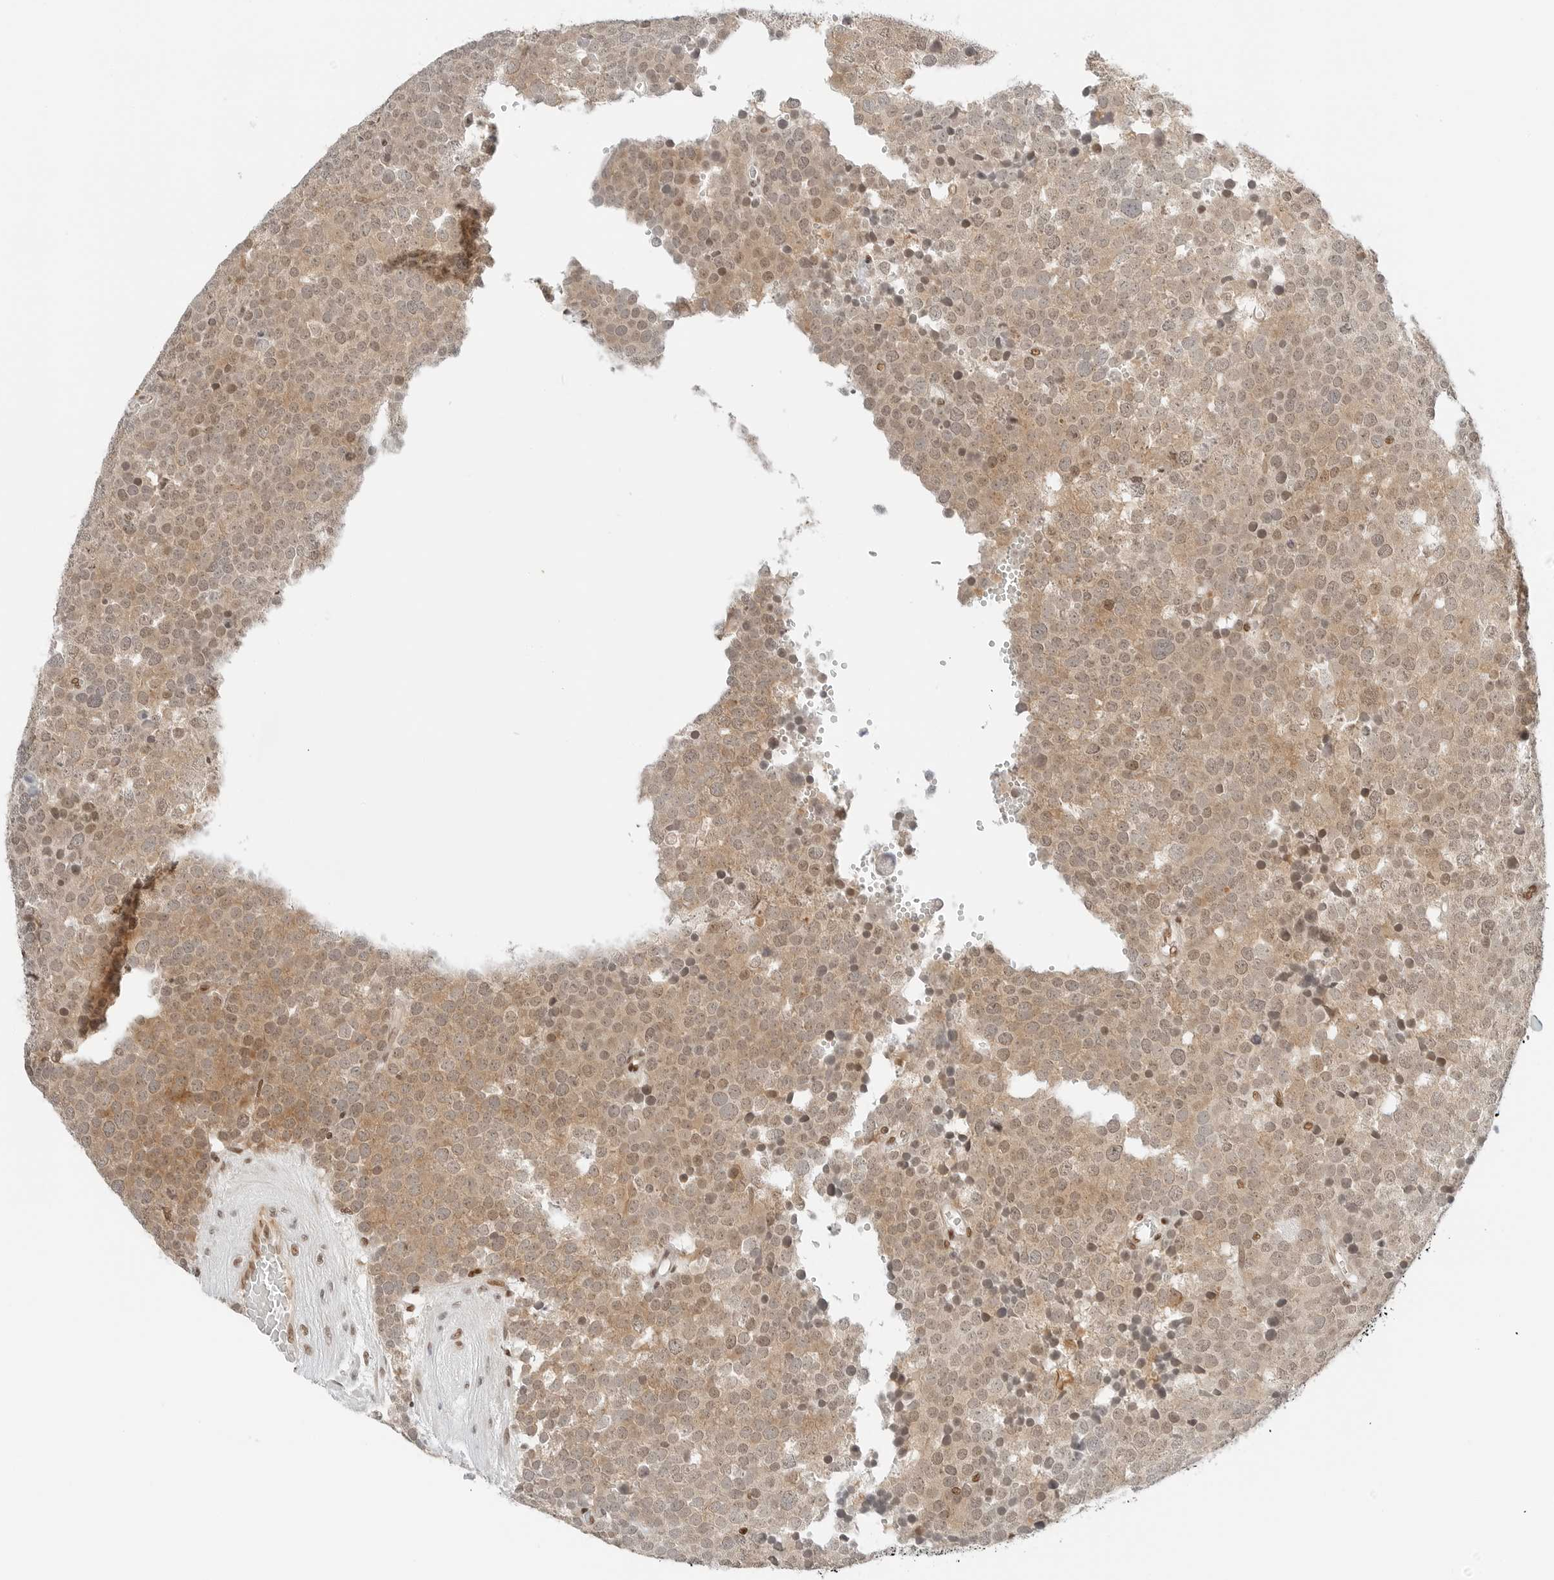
{"staining": {"intensity": "weak", "quantity": ">75%", "location": "cytoplasmic/membranous,nuclear"}, "tissue": "testis cancer", "cell_type": "Tumor cells", "image_type": "cancer", "snomed": [{"axis": "morphology", "description": "Seminoma, NOS"}, {"axis": "topography", "description": "Testis"}], "caption": "Weak cytoplasmic/membranous and nuclear positivity for a protein is seen in approximately >75% of tumor cells of seminoma (testis) using immunohistochemistry (IHC).", "gene": "CRTC2", "patient": {"sex": "male", "age": 71}}